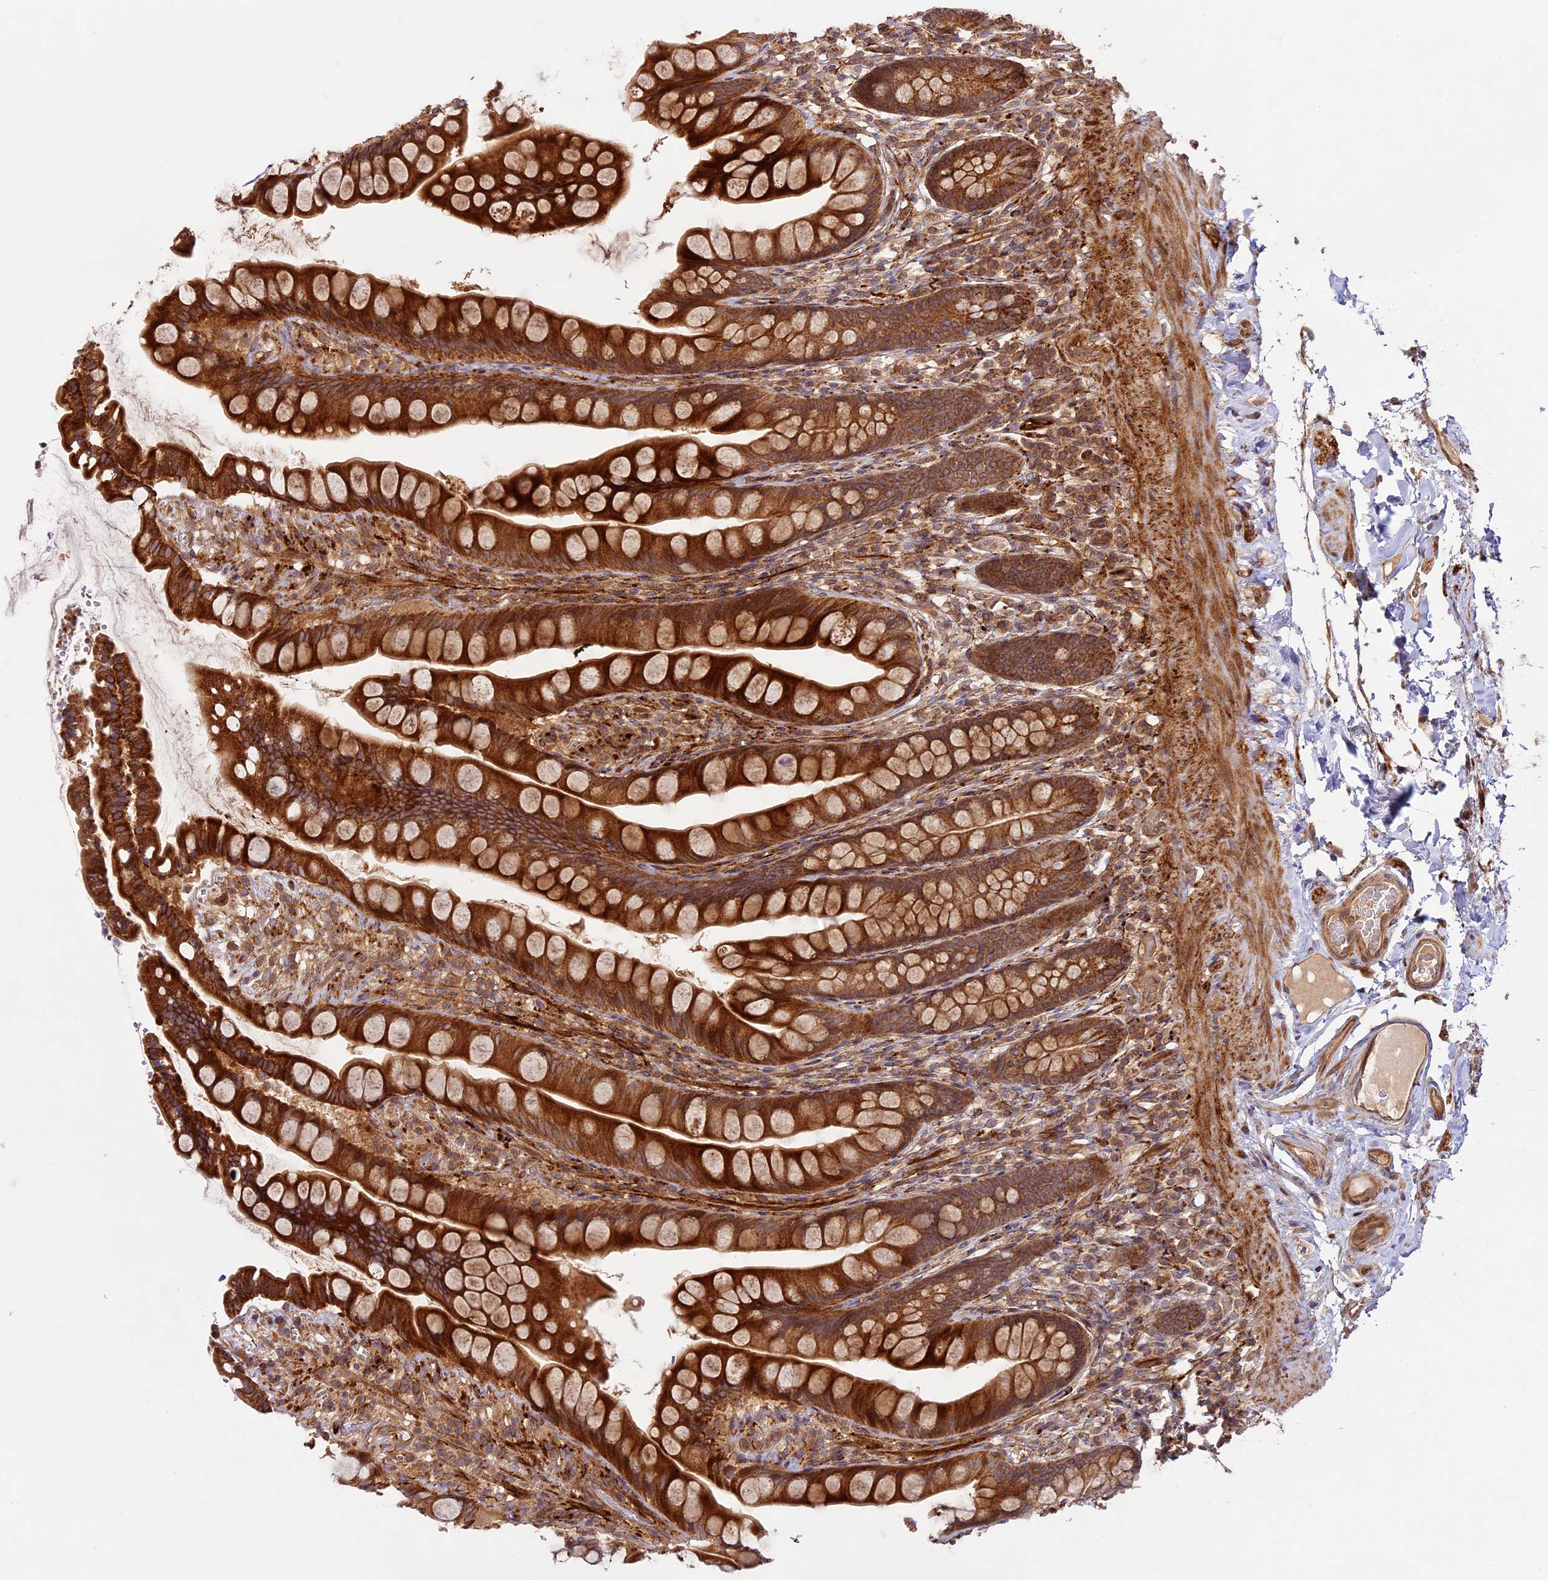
{"staining": {"intensity": "strong", "quantity": ">75%", "location": "cytoplasmic/membranous"}, "tissue": "small intestine", "cell_type": "Glandular cells", "image_type": "normal", "snomed": [{"axis": "morphology", "description": "Normal tissue, NOS"}, {"axis": "topography", "description": "Small intestine"}], "caption": "Immunohistochemical staining of normal human small intestine displays high levels of strong cytoplasmic/membranous staining in approximately >75% of glandular cells. The staining was performed using DAB to visualize the protein expression in brown, while the nuclei were stained in blue with hematoxylin (Magnification: 20x).", "gene": "DGKH", "patient": {"sex": "male", "age": 70}}